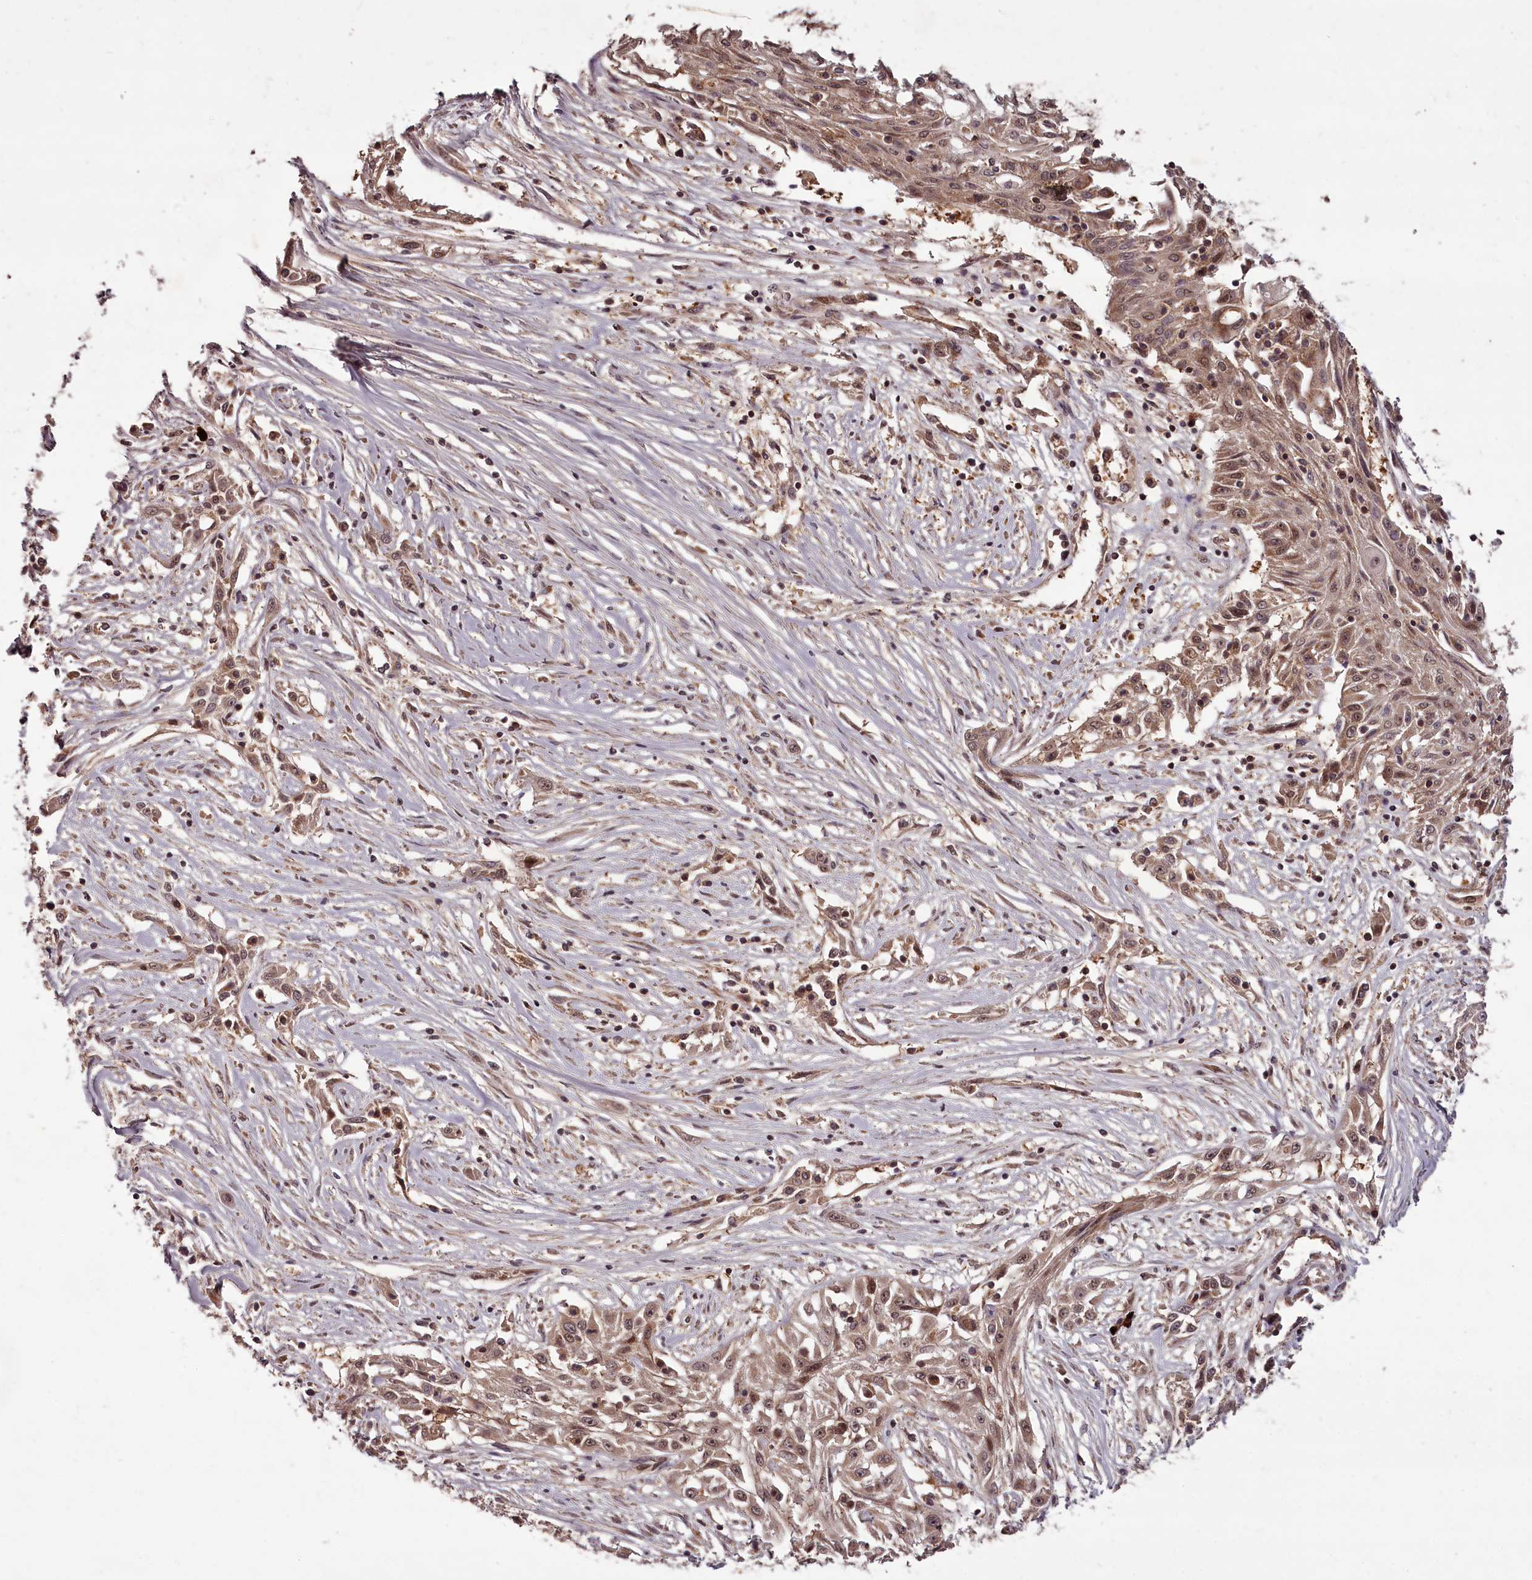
{"staining": {"intensity": "moderate", "quantity": ">75%", "location": "nuclear"}, "tissue": "skin cancer", "cell_type": "Tumor cells", "image_type": "cancer", "snomed": [{"axis": "morphology", "description": "Squamous cell carcinoma, NOS"}, {"axis": "morphology", "description": "Squamous cell carcinoma, metastatic, NOS"}, {"axis": "topography", "description": "Skin"}, {"axis": "topography", "description": "Lymph node"}], "caption": "The immunohistochemical stain highlights moderate nuclear positivity in tumor cells of metastatic squamous cell carcinoma (skin) tissue.", "gene": "PCBP2", "patient": {"sex": "male", "age": 75}}